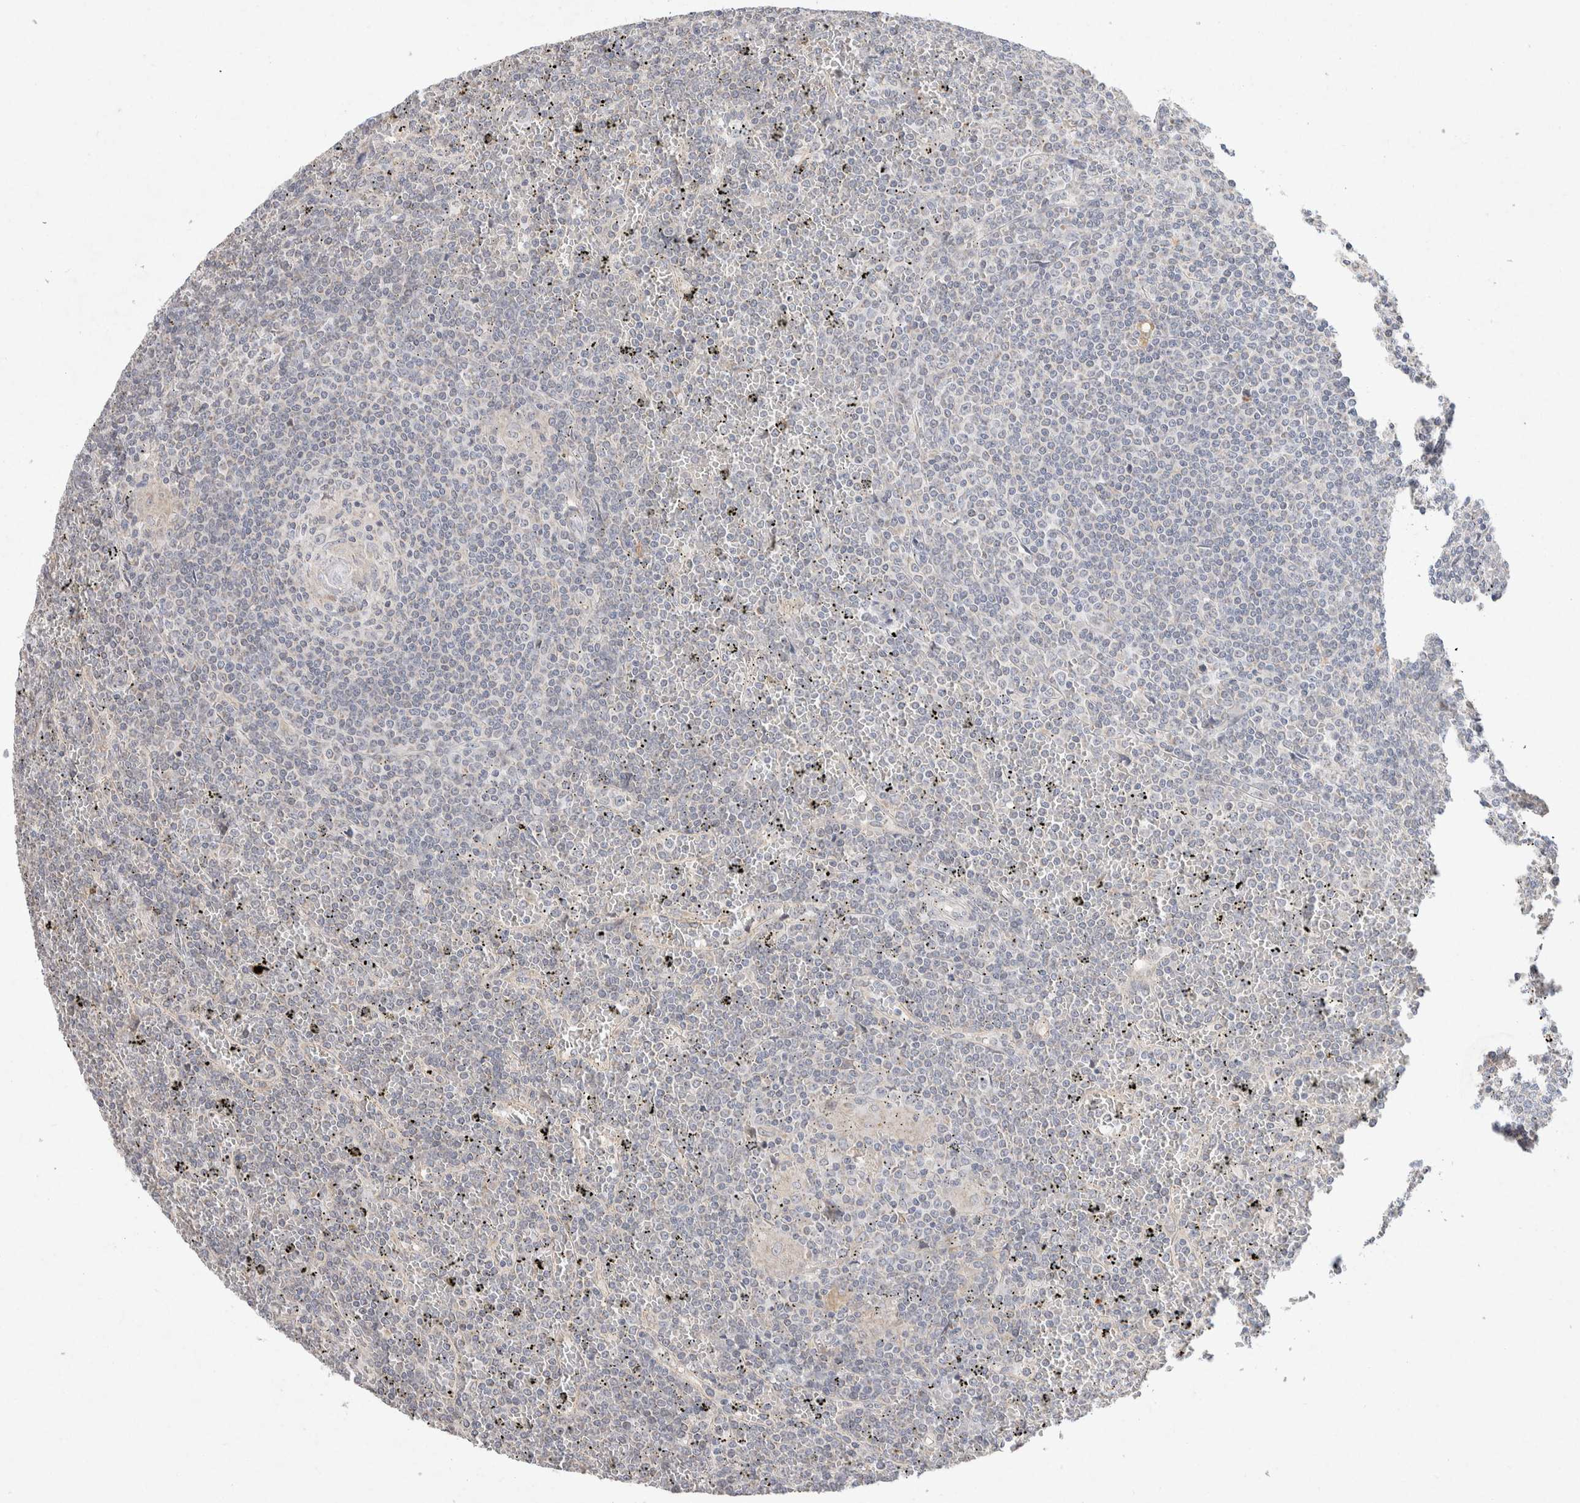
{"staining": {"intensity": "negative", "quantity": "none", "location": "none"}, "tissue": "lymphoma", "cell_type": "Tumor cells", "image_type": "cancer", "snomed": [{"axis": "morphology", "description": "Malignant lymphoma, non-Hodgkin's type, Low grade"}, {"axis": "topography", "description": "Spleen"}], "caption": "This is an IHC photomicrograph of malignant lymphoma, non-Hodgkin's type (low-grade). There is no expression in tumor cells.", "gene": "CMTM4", "patient": {"sex": "female", "age": 19}}